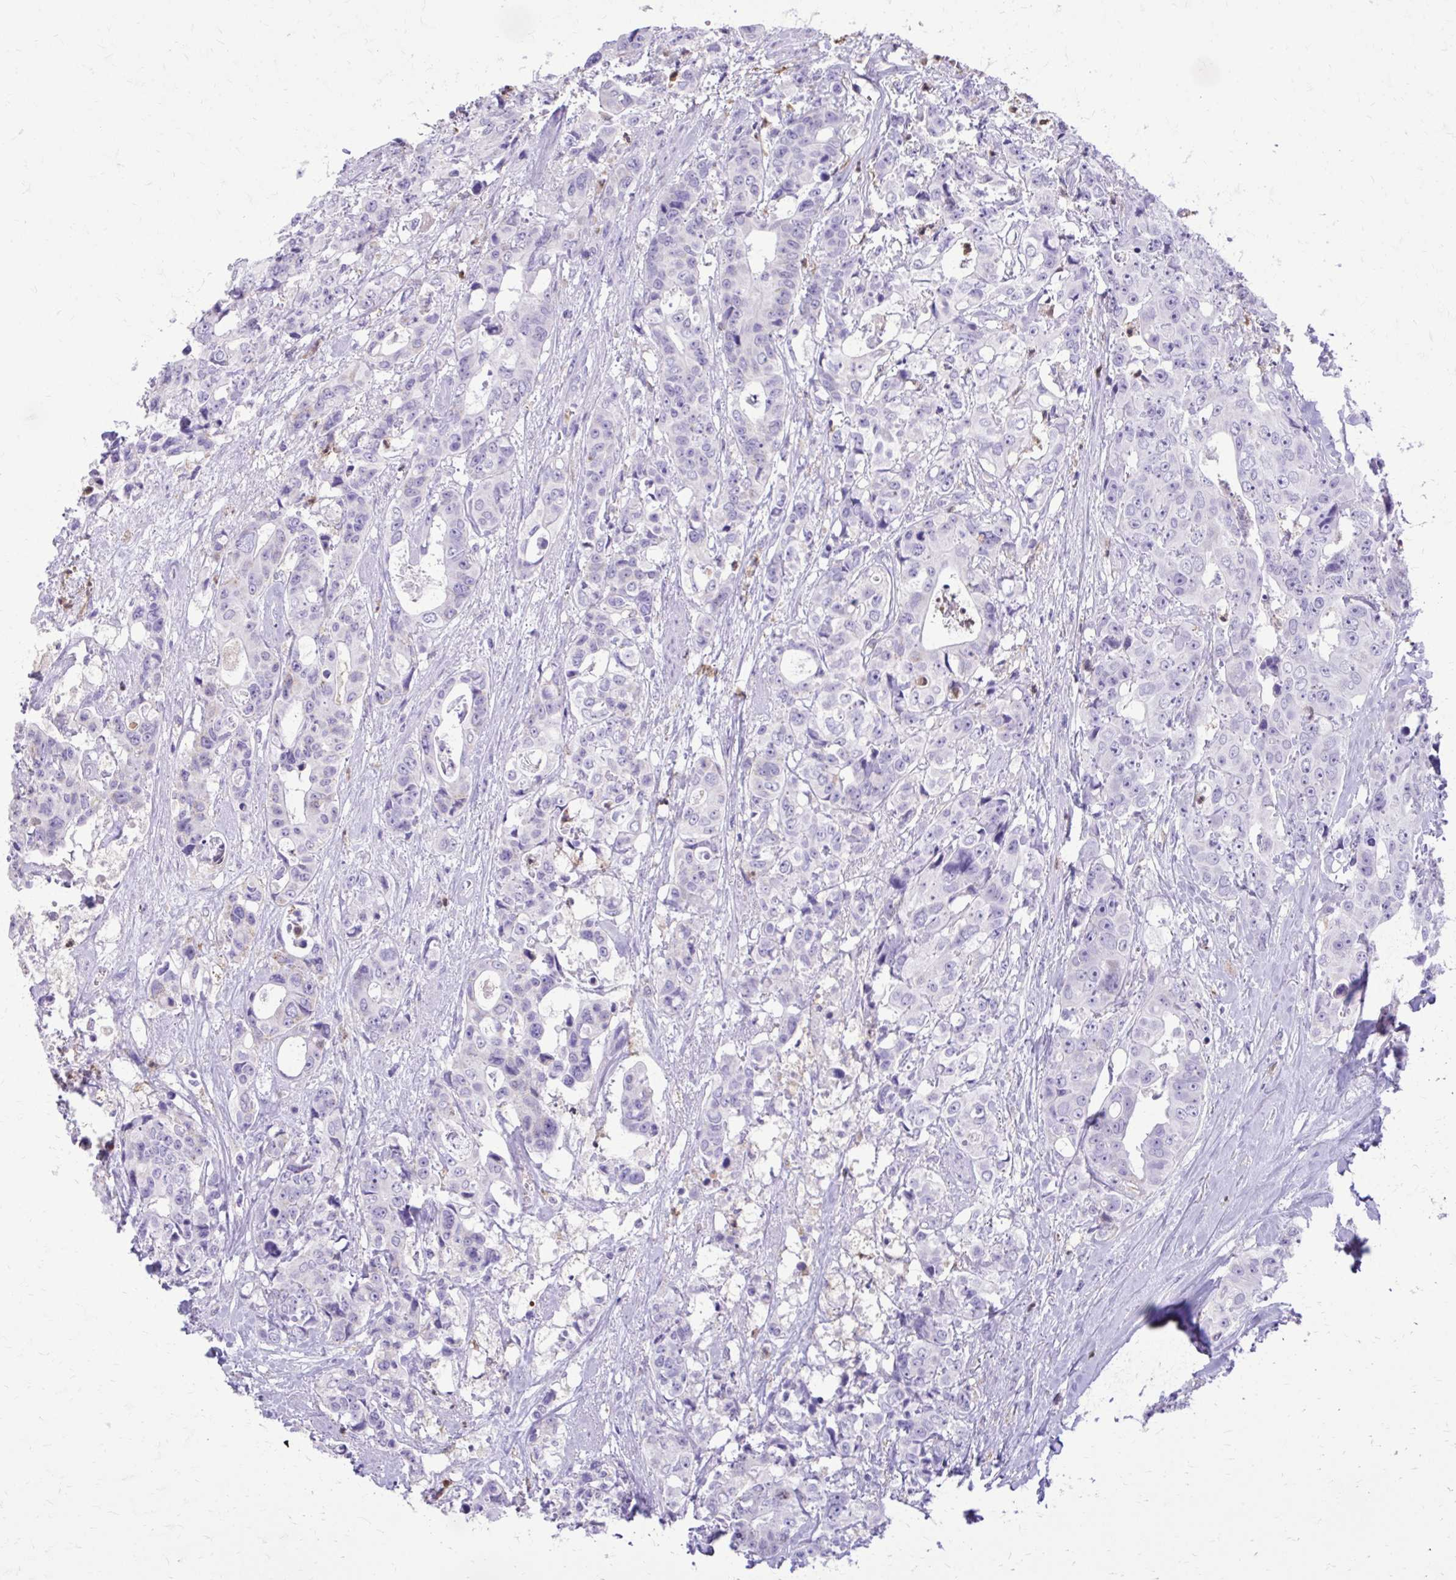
{"staining": {"intensity": "negative", "quantity": "none", "location": "none"}, "tissue": "colorectal cancer", "cell_type": "Tumor cells", "image_type": "cancer", "snomed": [{"axis": "morphology", "description": "Adenocarcinoma, NOS"}, {"axis": "topography", "description": "Rectum"}], "caption": "An immunohistochemistry (IHC) histopathology image of colorectal cancer is shown. There is no staining in tumor cells of colorectal cancer.", "gene": "CAT", "patient": {"sex": "female", "age": 62}}